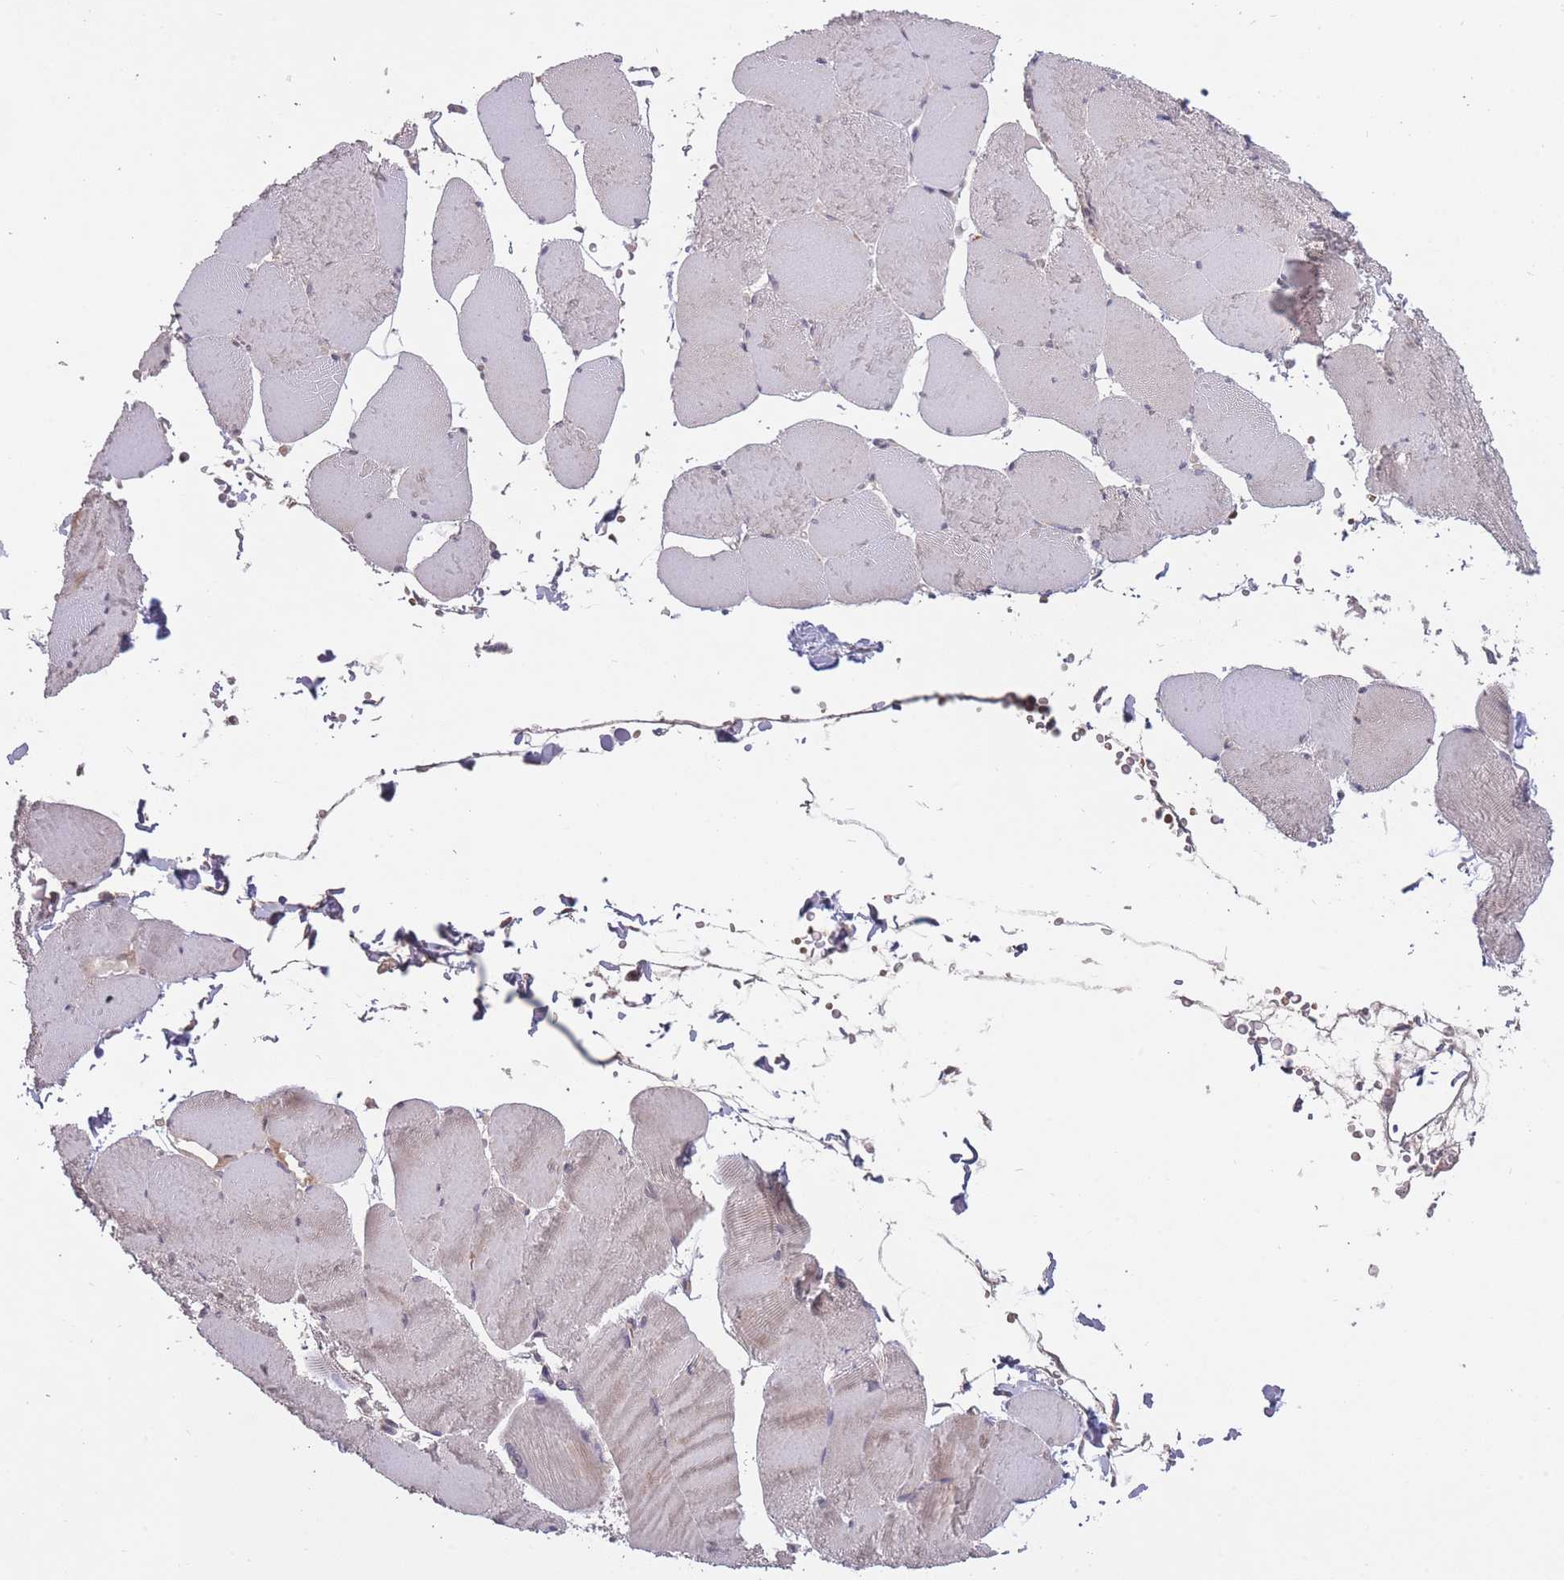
{"staining": {"intensity": "negative", "quantity": "none", "location": "none"}, "tissue": "skeletal muscle", "cell_type": "Myocytes", "image_type": "normal", "snomed": [{"axis": "morphology", "description": "Normal tissue, NOS"}, {"axis": "topography", "description": "Skeletal muscle"}, {"axis": "topography", "description": "Head-Neck"}], "caption": "IHC photomicrograph of normal skeletal muscle stained for a protein (brown), which reveals no staining in myocytes.", "gene": "ADCYAP1R1", "patient": {"sex": "male", "age": 66}}